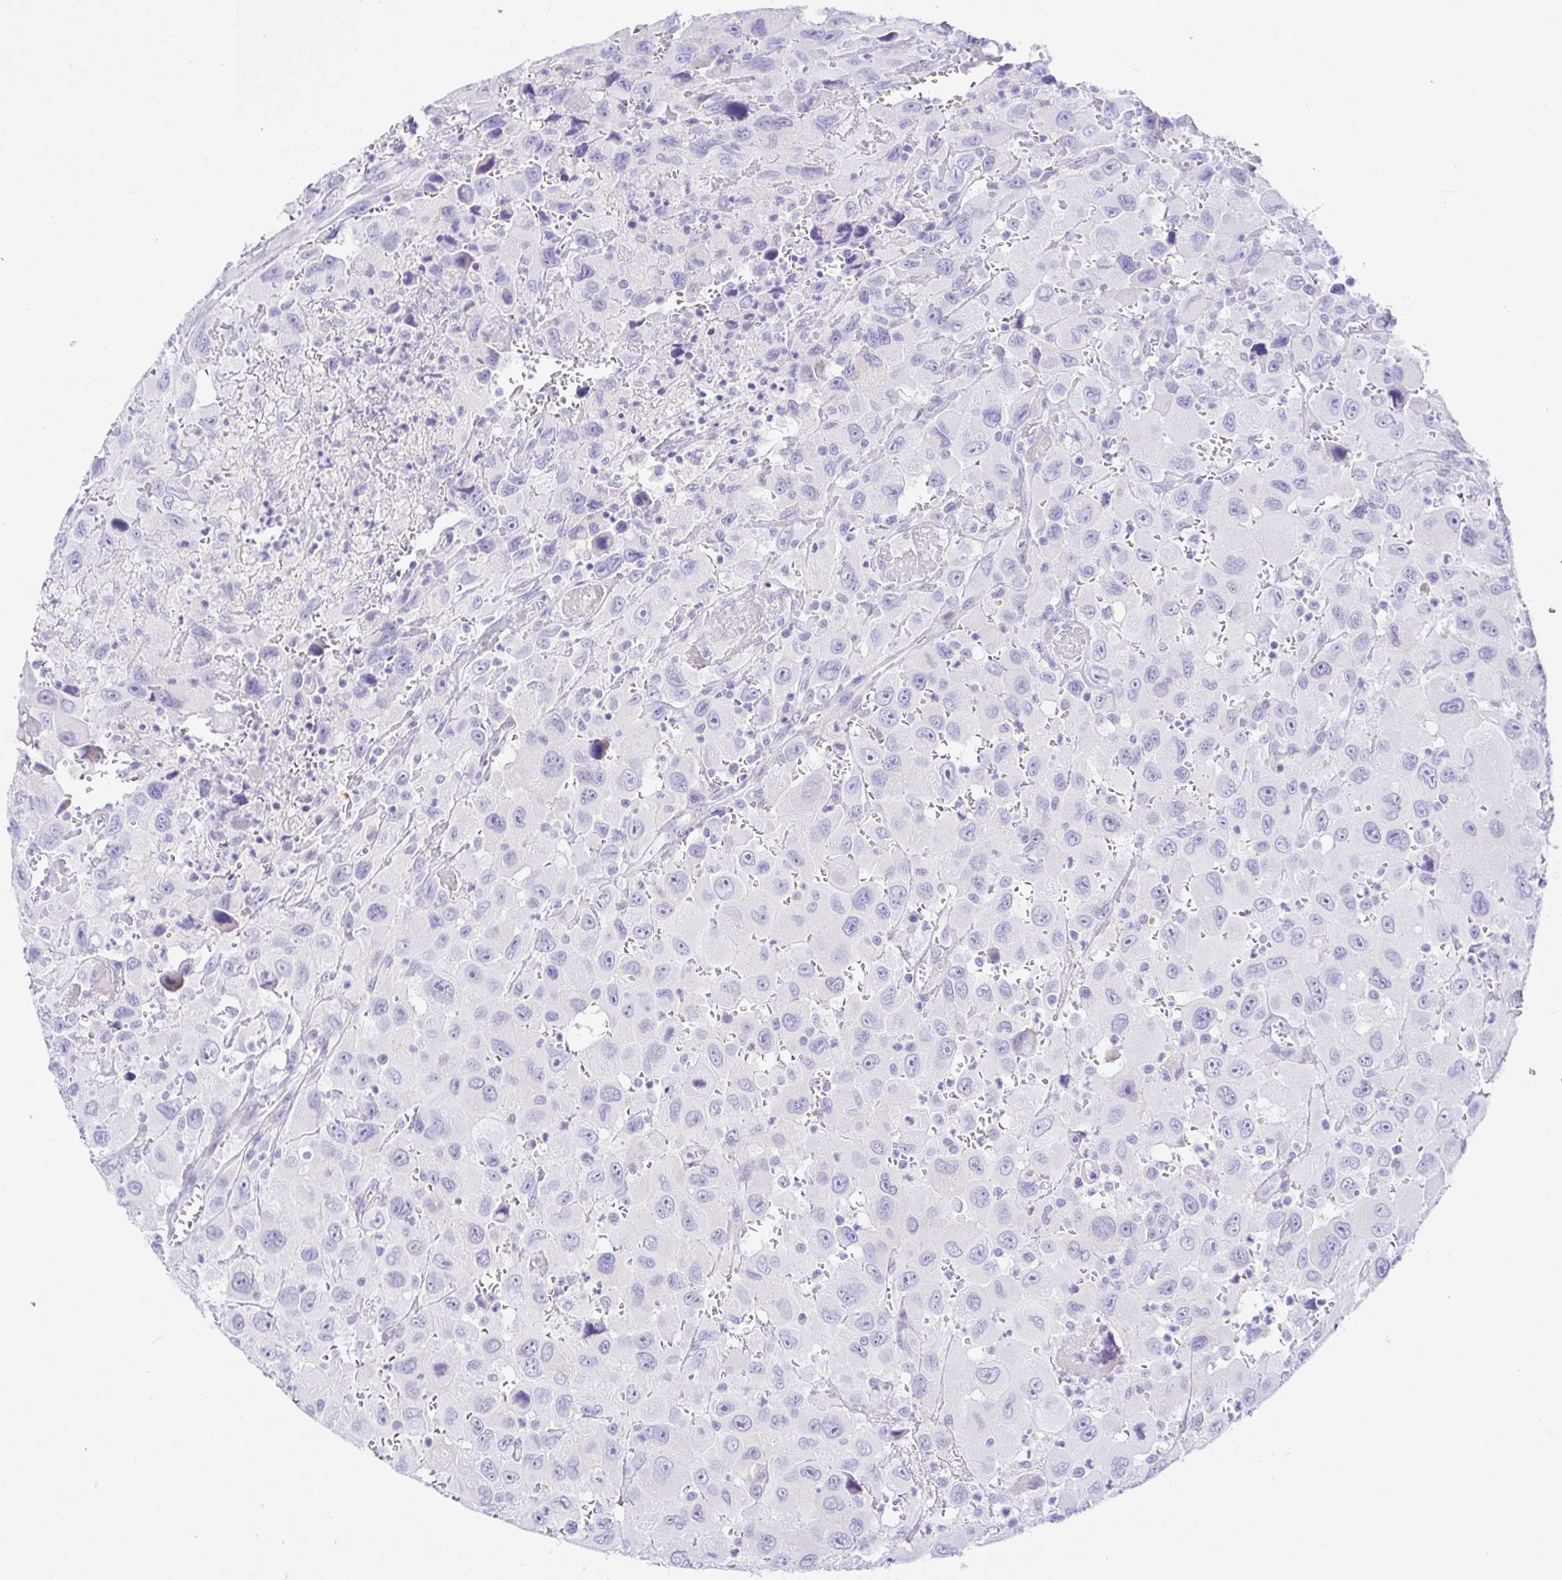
{"staining": {"intensity": "negative", "quantity": "none", "location": "none"}, "tissue": "head and neck cancer", "cell_type": "Tumor cells", "image_type": "cancer", "snomed": [{"axis": "morphology", "description": "Squamous cell carcinoma, NOS"}, {"axis": "morphology", "description": "Squamous cell carcinoma, metastatic, NOS"}, {"axis": "topography", "description": "Oral tissue"}, {"axis": "topography", "description": "Head-Neck"}], "caption": "This is a micrograph of IHC staining of metastatic squamous cell carcinoma (head and neck), which shows no expression in tumor cells.", "gene": "PINLYP", "patient": {"sex": "female", "age": 85}}